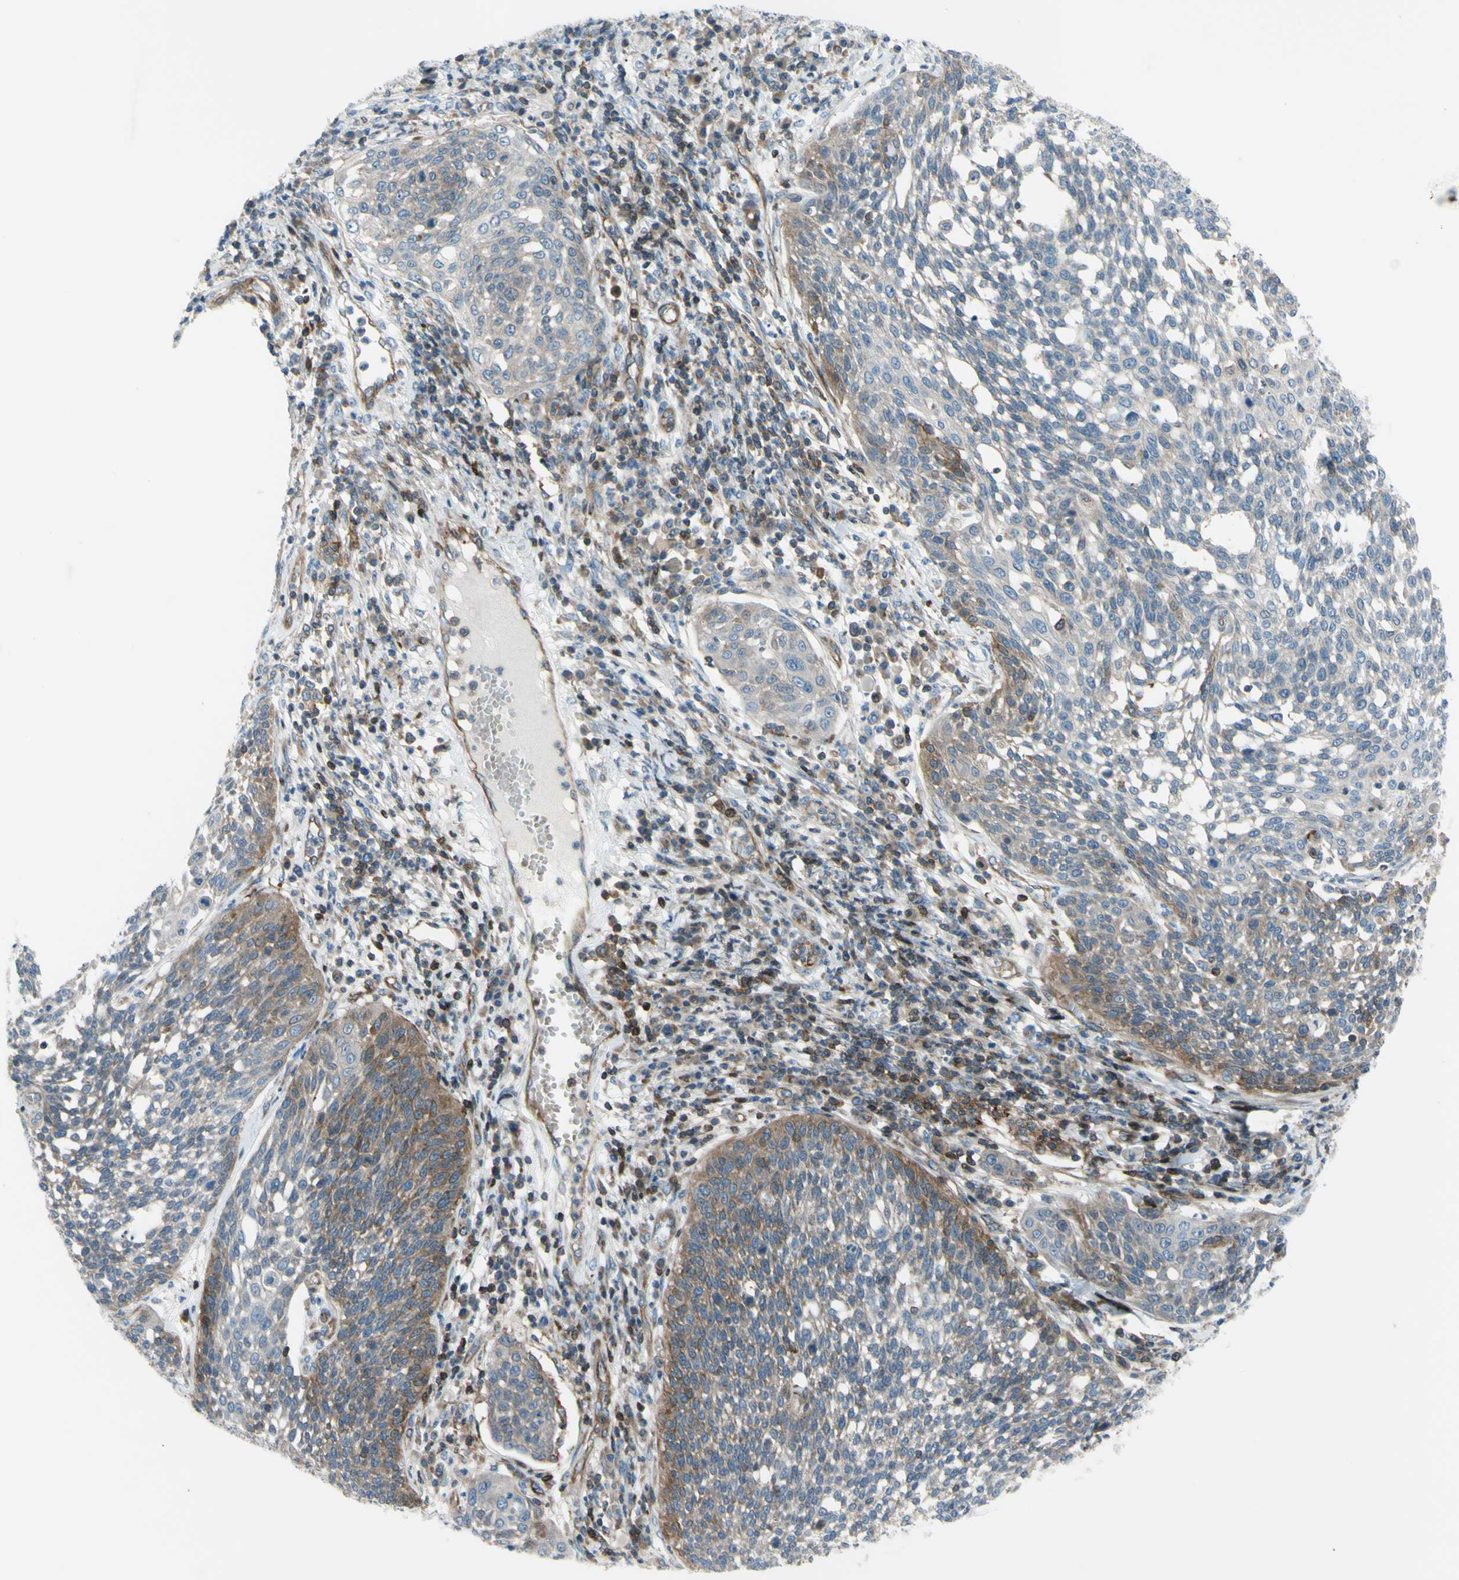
{"staining": {"intensity": "moderate", "quantity": "<25%", "location": "cytoplasmic/membranous"}, "tissue": "cervical cancer", "cell_type": "Tumor cells", "image_type": "cancer", "snomed": [{"axis": "morphology", "description": "Squamous cell carcinoma, NOS"}, {"axis": "topography", "description": "Cervix"}], "caption": "The photomicrograph displays staining of squamous cell carcinoma (cervical), revealing moderate cytoplasmic/membranous protein expression (brown color) within tumor cells.", "gene": "PAK2", "patient": {"sex": "female", "age": 34}}